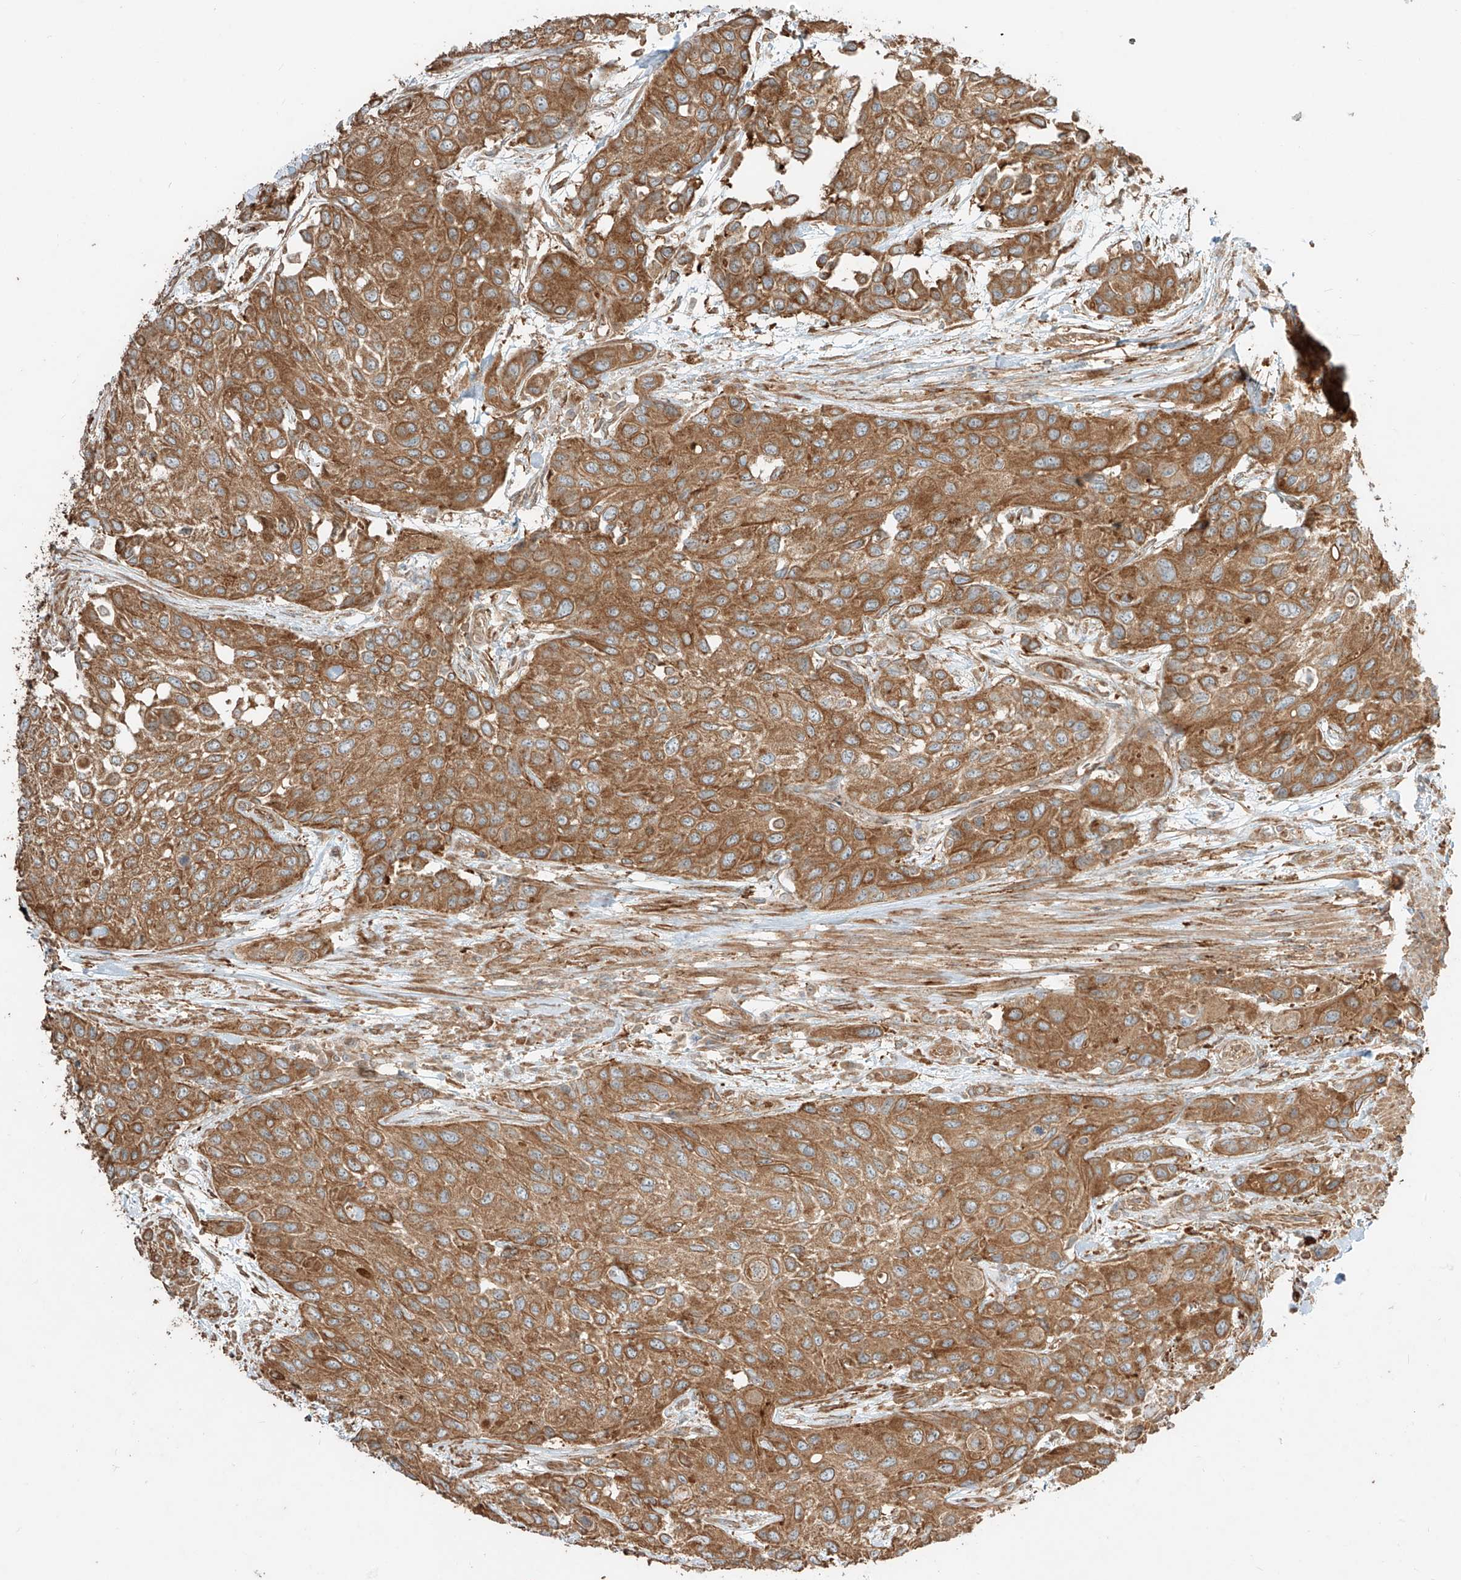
{"staining": {"intensity": "moderate", "quantity": ">75%", "location": "cytoplasmic/membranous"}, "tissue": "urothelial cancer", "cell_type": "Tumor cells", "image_type": "cancer", "snomed": [{"axis": "morphology", "description": "Normal tissue, NOS"}, {"axis": "morphology", "description": "Urothelial carcinoma, High grade"}, {"axis": "topography", "description": "Vascular tissue"}, {"axis": "topography", "description": "Urinary bladder"}], "caption": "Urothelial carcinoma (high-grade) stained for a protein exhibits moderate cytoplasmic/membranous positivity in tumor cells.", "gene": "CCDC115", "patient": {"sex": "female", "age": 56}}